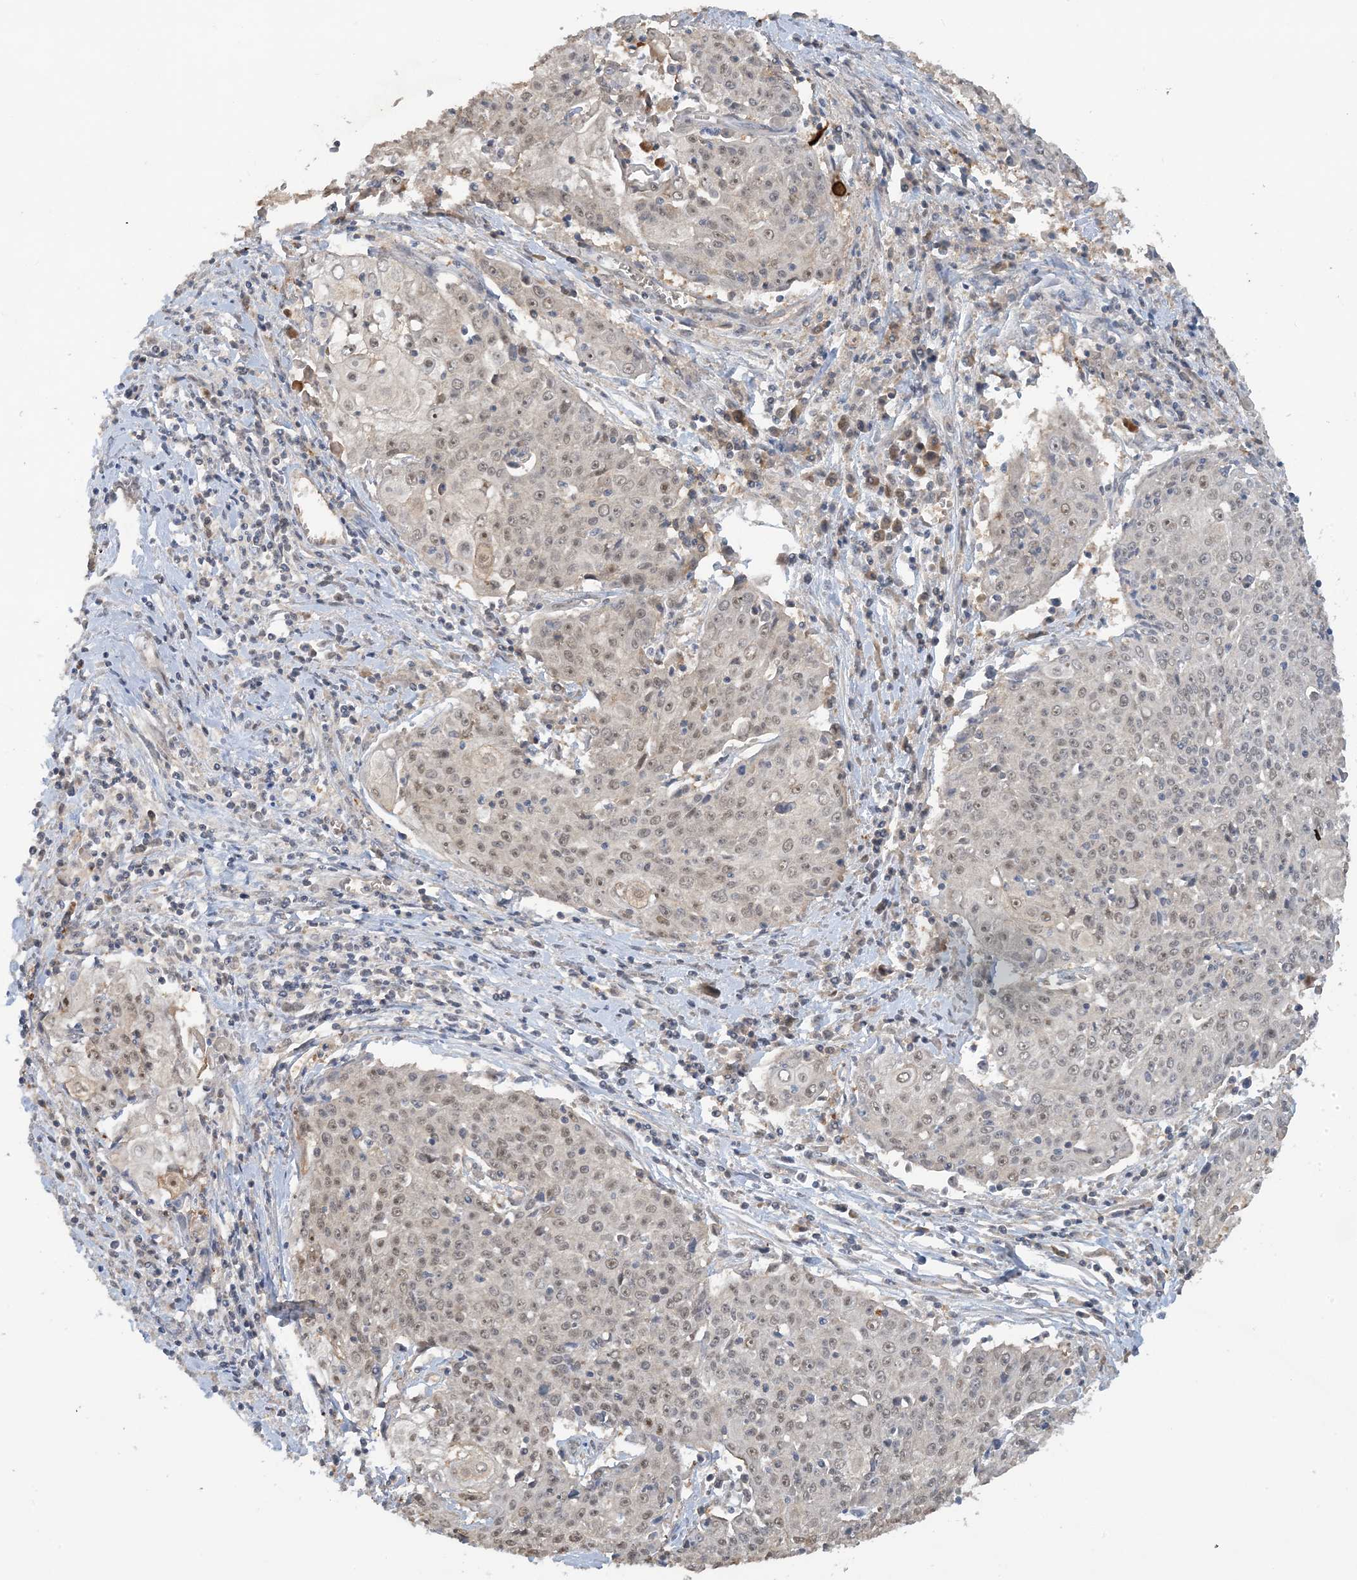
{"staining": {"intensity": "weak", "quantity": "25%-75%", "location": "nuclear"}, "tissue": "cervical cancer", "cell_type": "Tumor cells", "image_type": "cancer", "snomed": [{"axis": "morphology", "description": "Squamous cell carcinoma, NOS"}, {"axis": "topography", "description": "Cervix"}], "caption": "Immunohistochemical staining of cervical cancer reveals low levels of weak nuclear positivity in about 25%-75% of tumor cells.", "gene": "UBE2E1", "patient": {"sex": "female", "age": 48}}